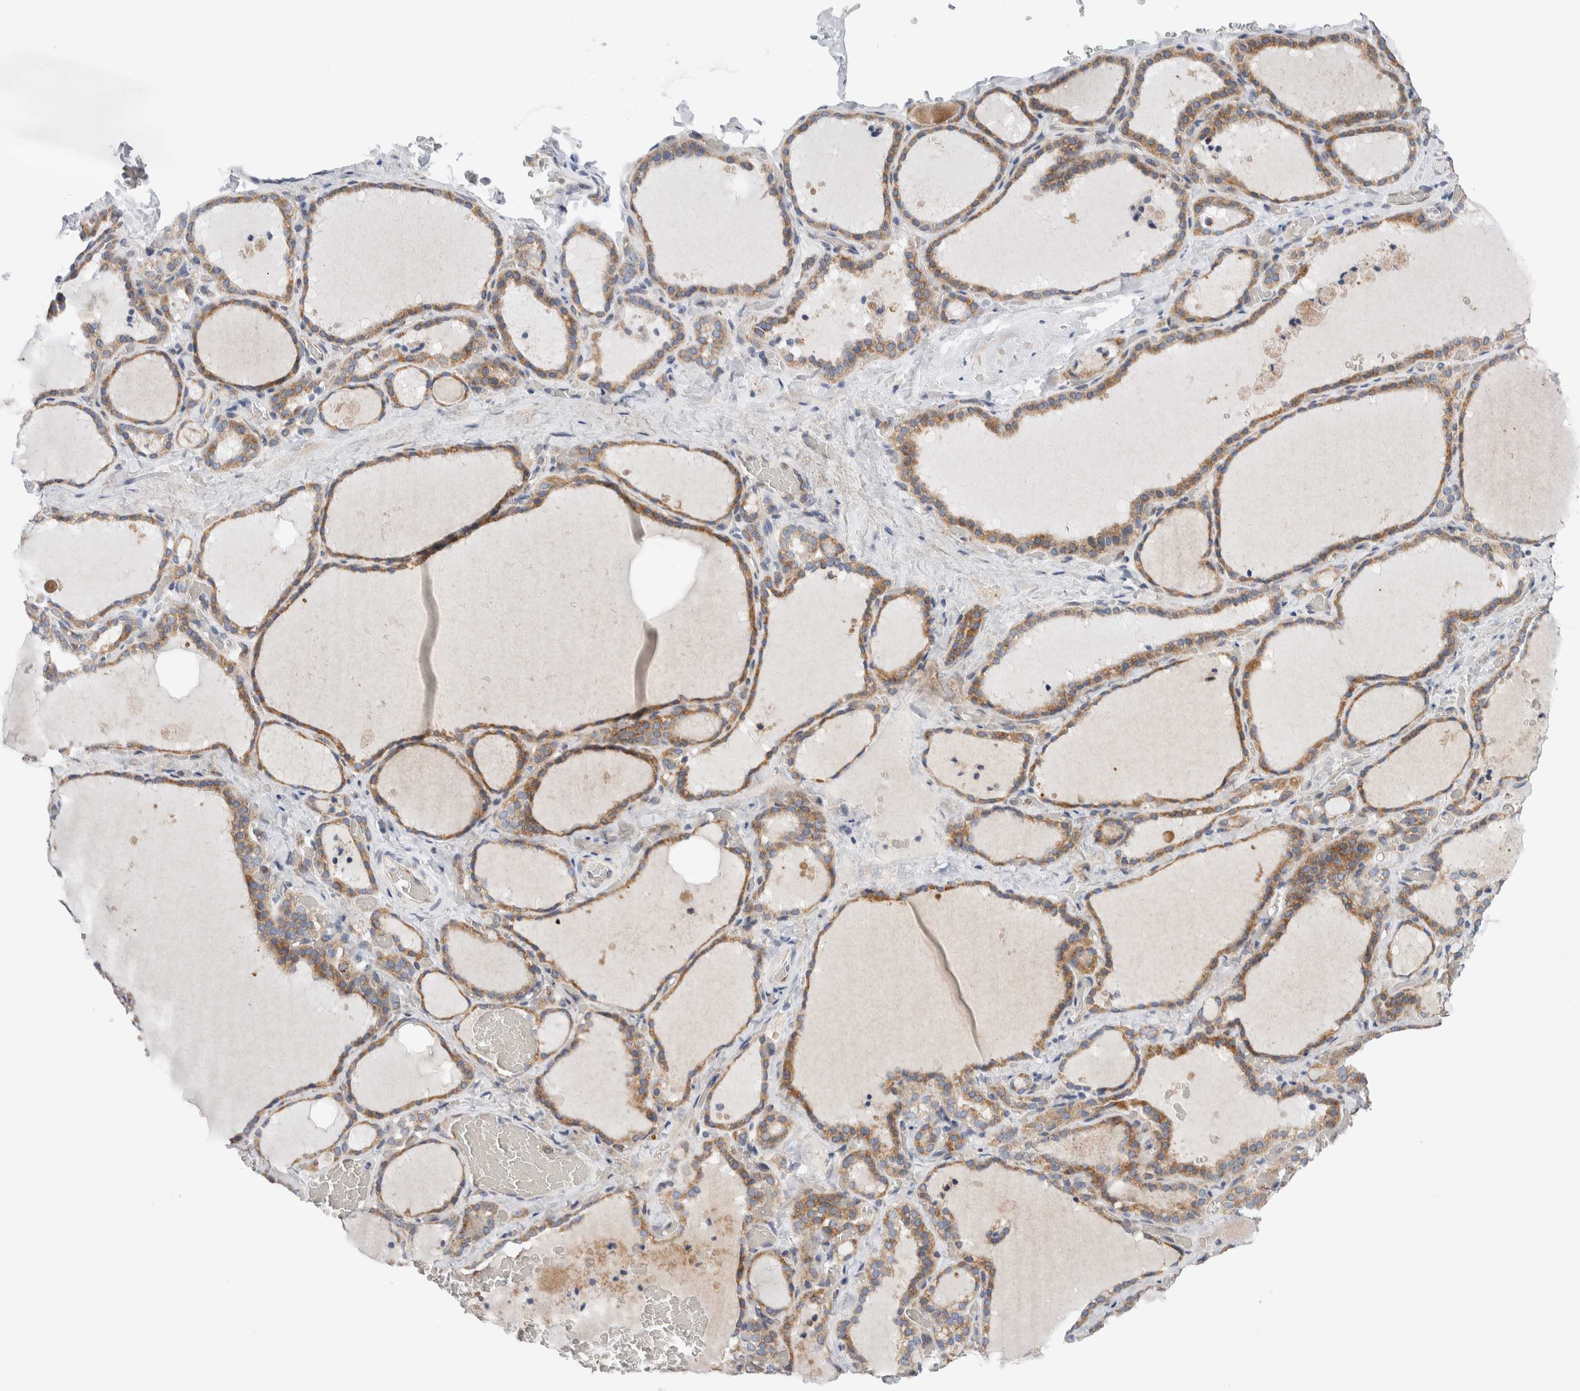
{"staining": {"intensity": "moderate", "quantity": ">75%", "location": "cytoplasmic/membranous"}, "tissue": "thyroid gland", "cell_type": "Glandular cells", "image_type": "normal", "snomed": [{"axis": "morphology", "description": "Normal tissue, NOS"}, {"axis": "topography", "description": "Thyroid gland"}], "caption": "Protein expression analysis of normal human thyroid gland reveals moderate cytoplasmic/membranous staining in about >75% of glandular cells.", "gene": "RACK1", "patient": {"sex": "female", "age": 22}}